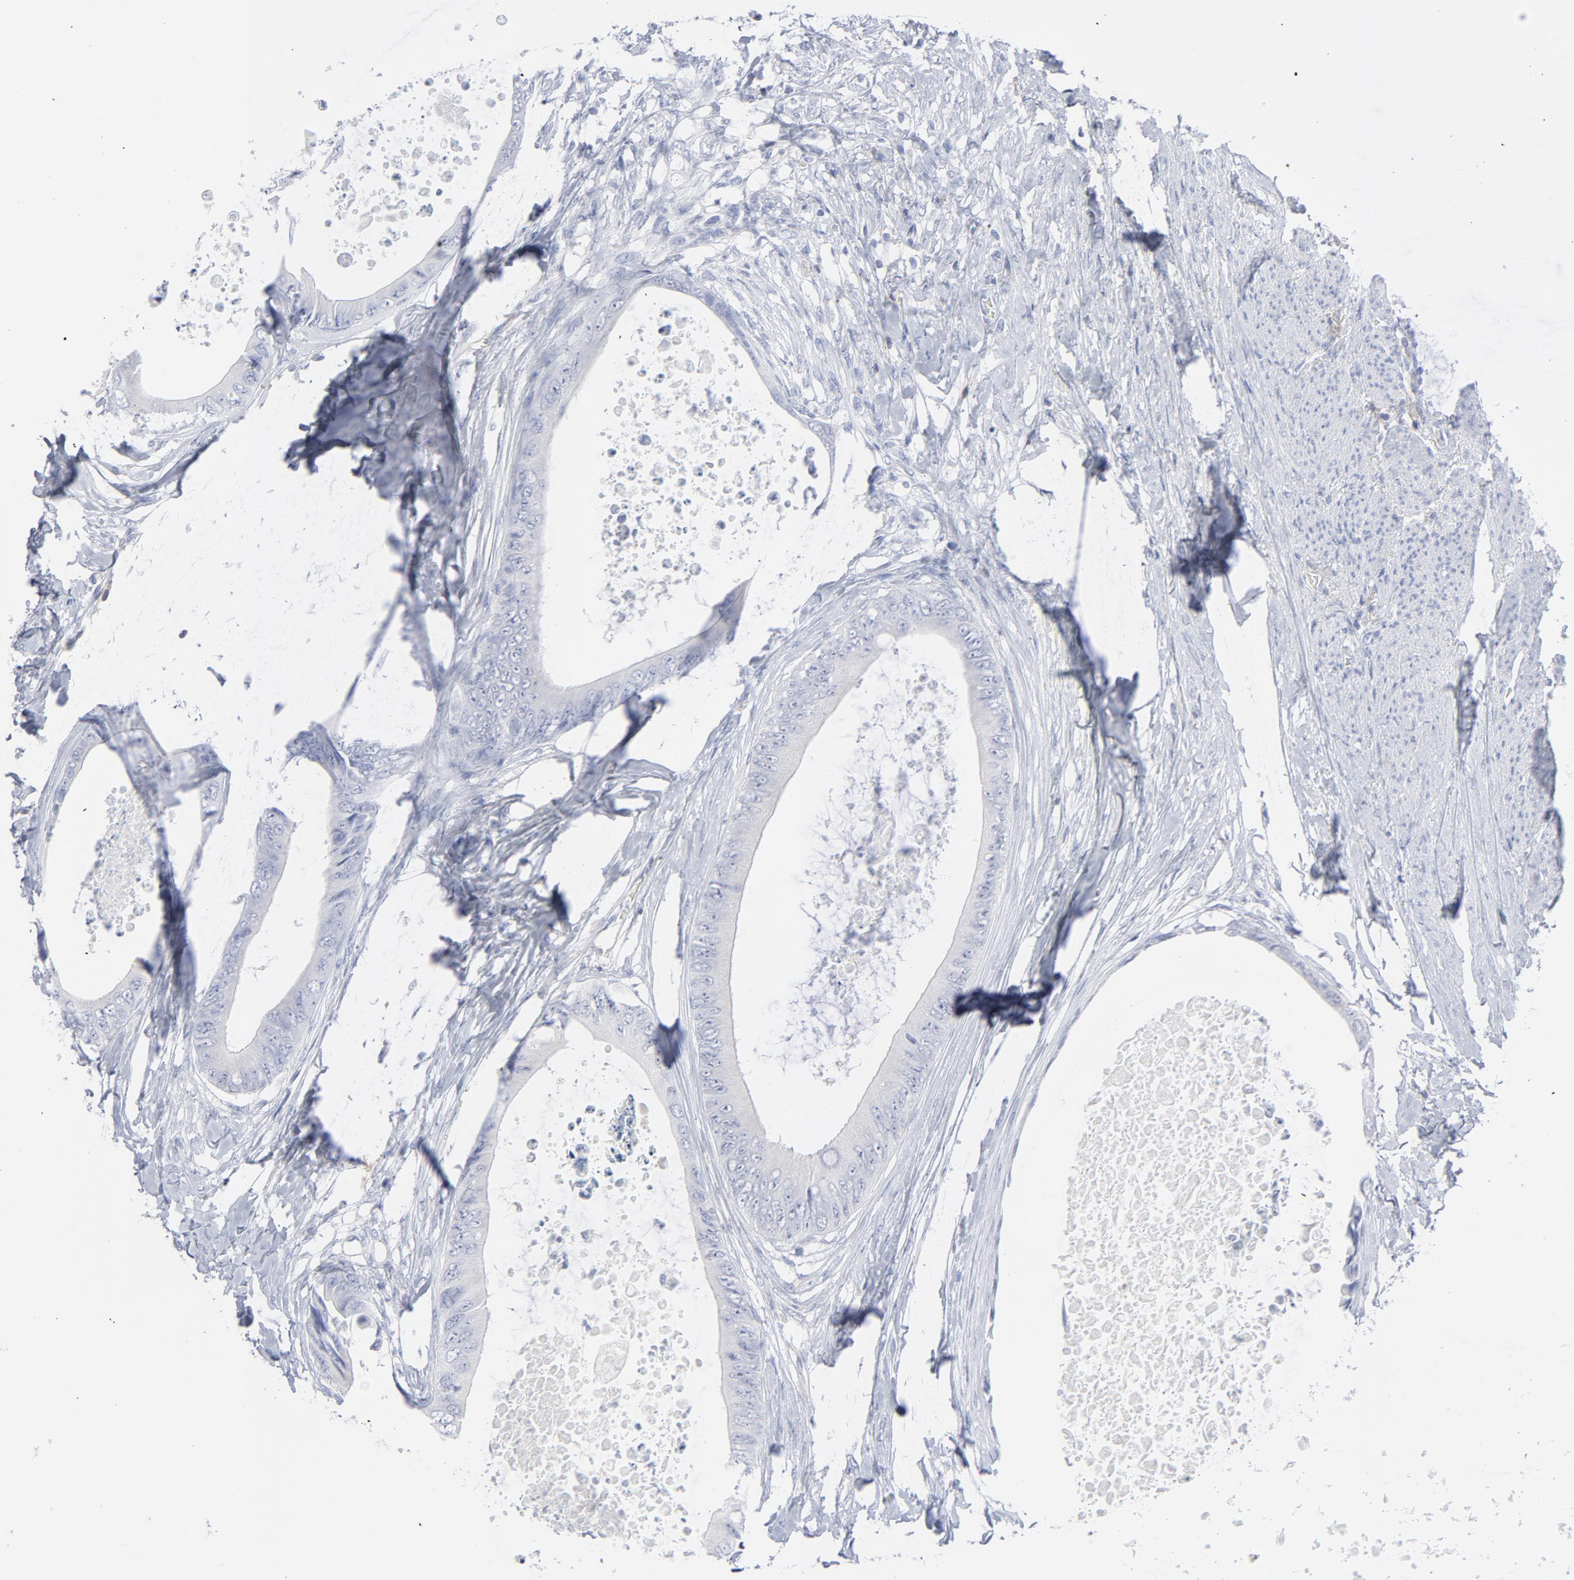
{"staining": {"intensity": "negative", "quantity": "none", "location": "none"}, "tissue": "colorectal cancer", "cell_type": "Tumor cells", "image_type": "cancer", "snomed": [{"axis": "morphology", "description": "Normal tissue, NOS"}, {"axis": "morphology", "description": "Adenocarcinoma, NOS"}, {"axis": "topography", "description": "Rectum"}, {"axis": "topography", "description": "Peripheral nerve tissue"}], "caption": "This is a image of immunohistochemistry staining of adenocarcinoma (colorectal), which shows no staining in tumor cells. (Immunohistochemistry, brightfield microscopy, high magnification).", "gene": "P2RY8", "patient": {"sex": "female", "age": 77}}